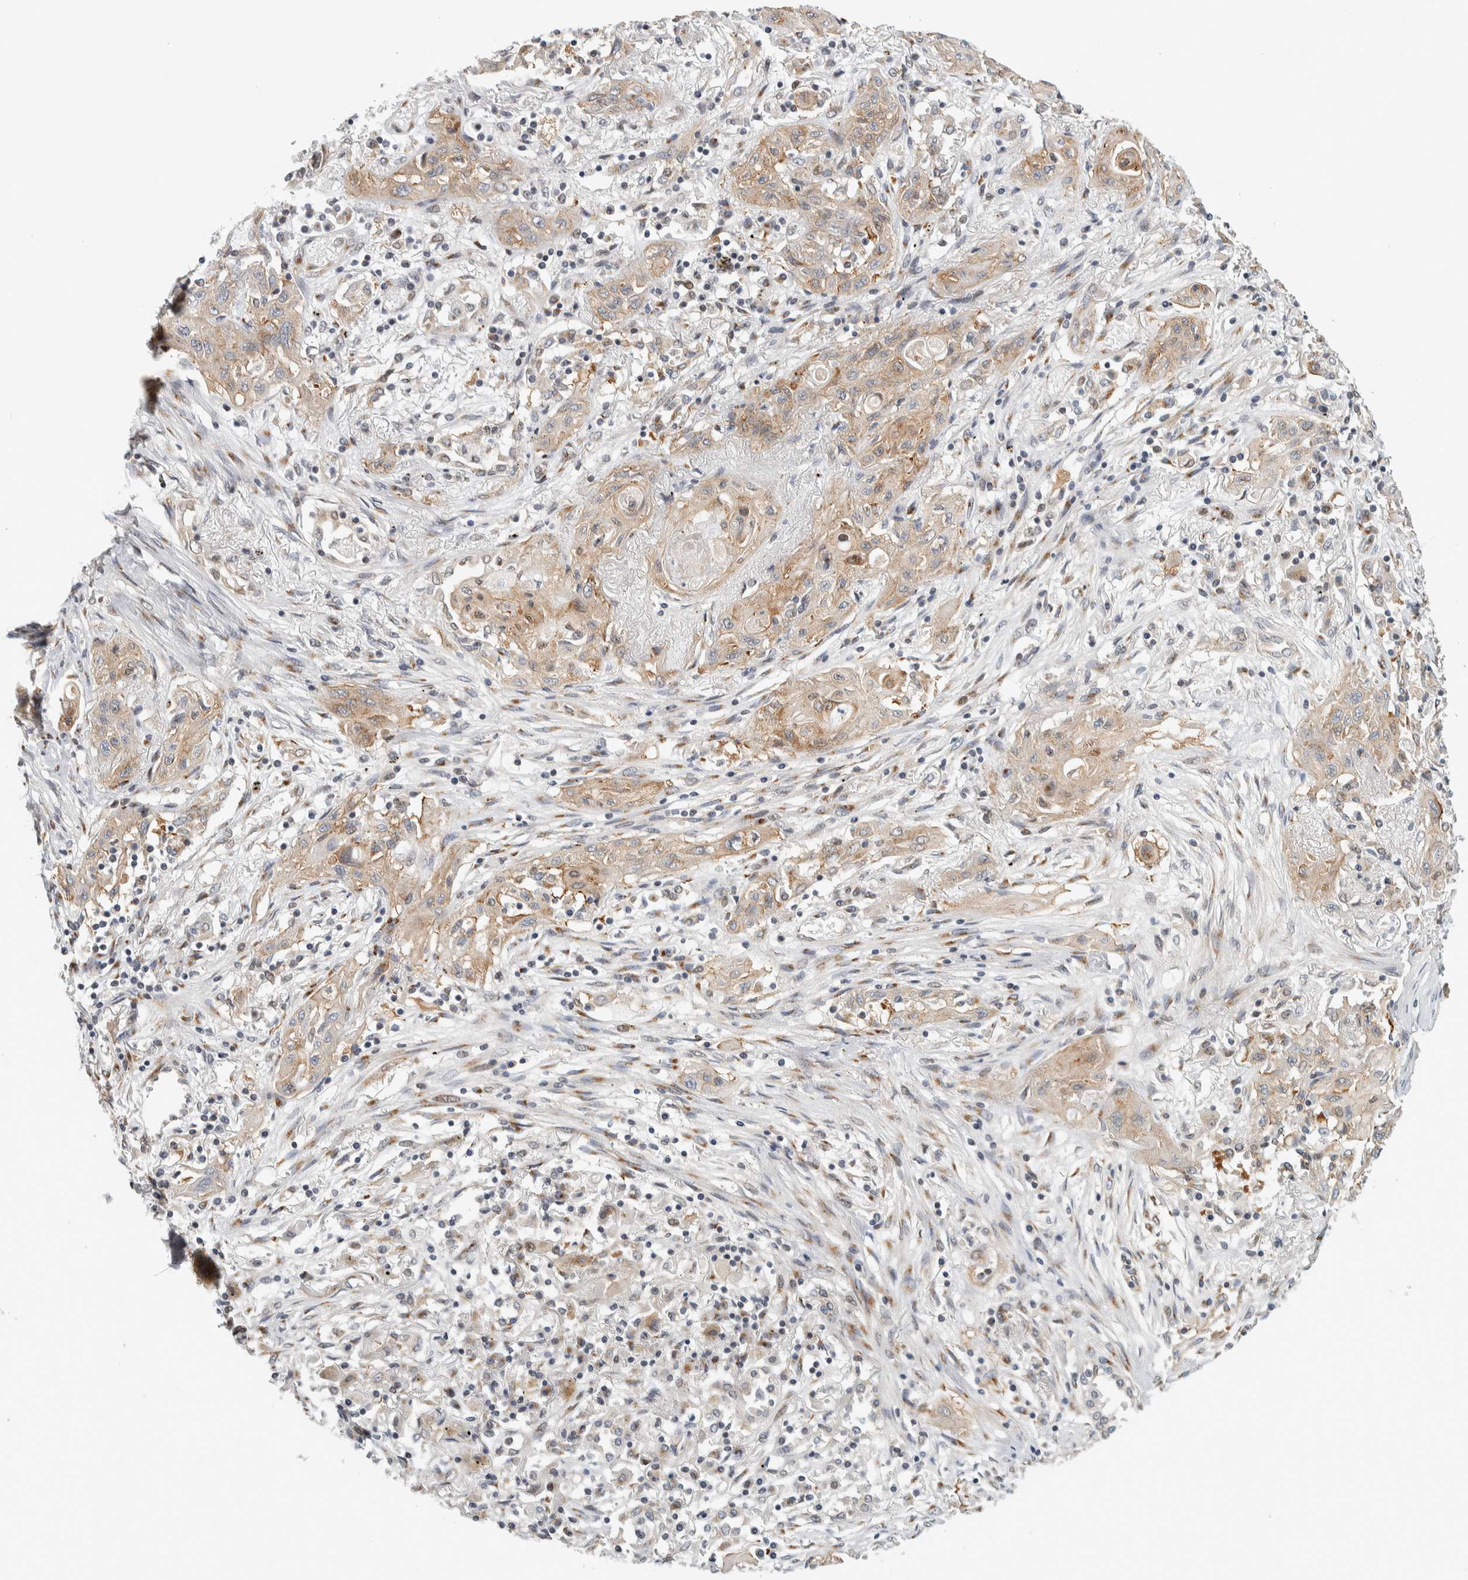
{"staining": {"intensity": "weak", "quantity": ">75%", "location": "cytoplasmic/membranous"}, "tissue": "lung cancer", "cell_type": "Tumor cells", "image_type": "cancer", "snomed": [{"axis": "morphology", "description": "Squamous cell carcinoma, NOS"}, {"axis": "topography", "description": "Lung"}], "caption": "IHC staining of squamous cell carcinoma (lung), which shows low levels of weak cytoplasmic/membranous positivity in approximately >75% of tumor cells indicating weak cytoplasmic/membranous protein staining. The staining was performed using DAB (3,3'-diaminobenzidine) (brown) for protein detection and nuclei were counterstained in hematoxylin (blue).", "gene": "ZMYND8", "patient": {"sex": "female", "age": 47}}